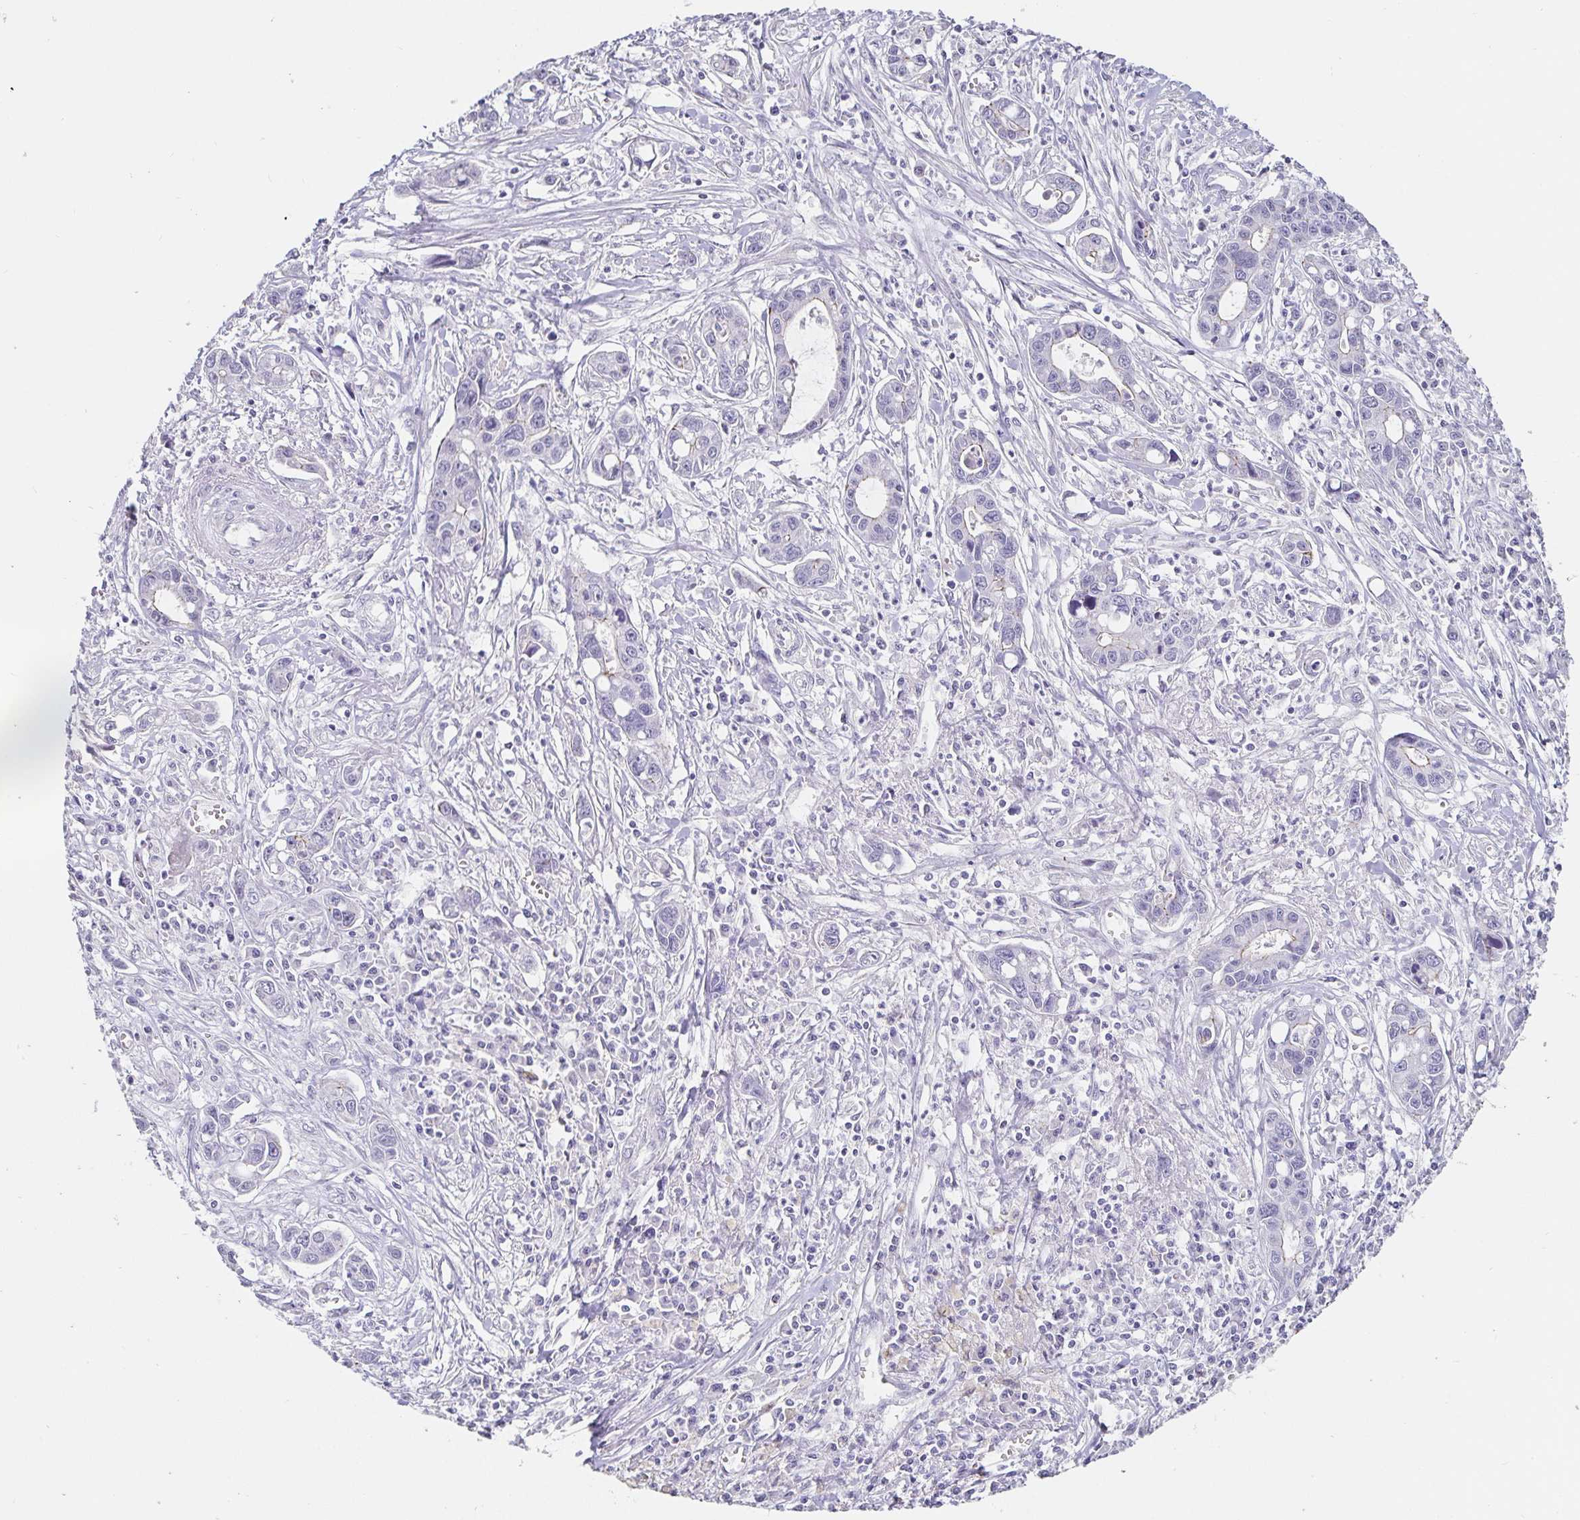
{"staining": {"intensity": "negative", "quantity": "none", "location": "none"}, "tissue": "liver cancer", "cell_type": "Tumor cells", "image_type": "cancer", "snomed": [{"axis": "morphology", "description": "Cholangiocarcinoma"}, {"axis": "topography", "description": "Liver"}], "caption": "This is a histopathology image of immunohistochemistry staining of liver cholangiocarcinoma, which shows no staining in tumor cells.", "gene": "PDX1", "patient": {"sex": "male", "age": 58}}